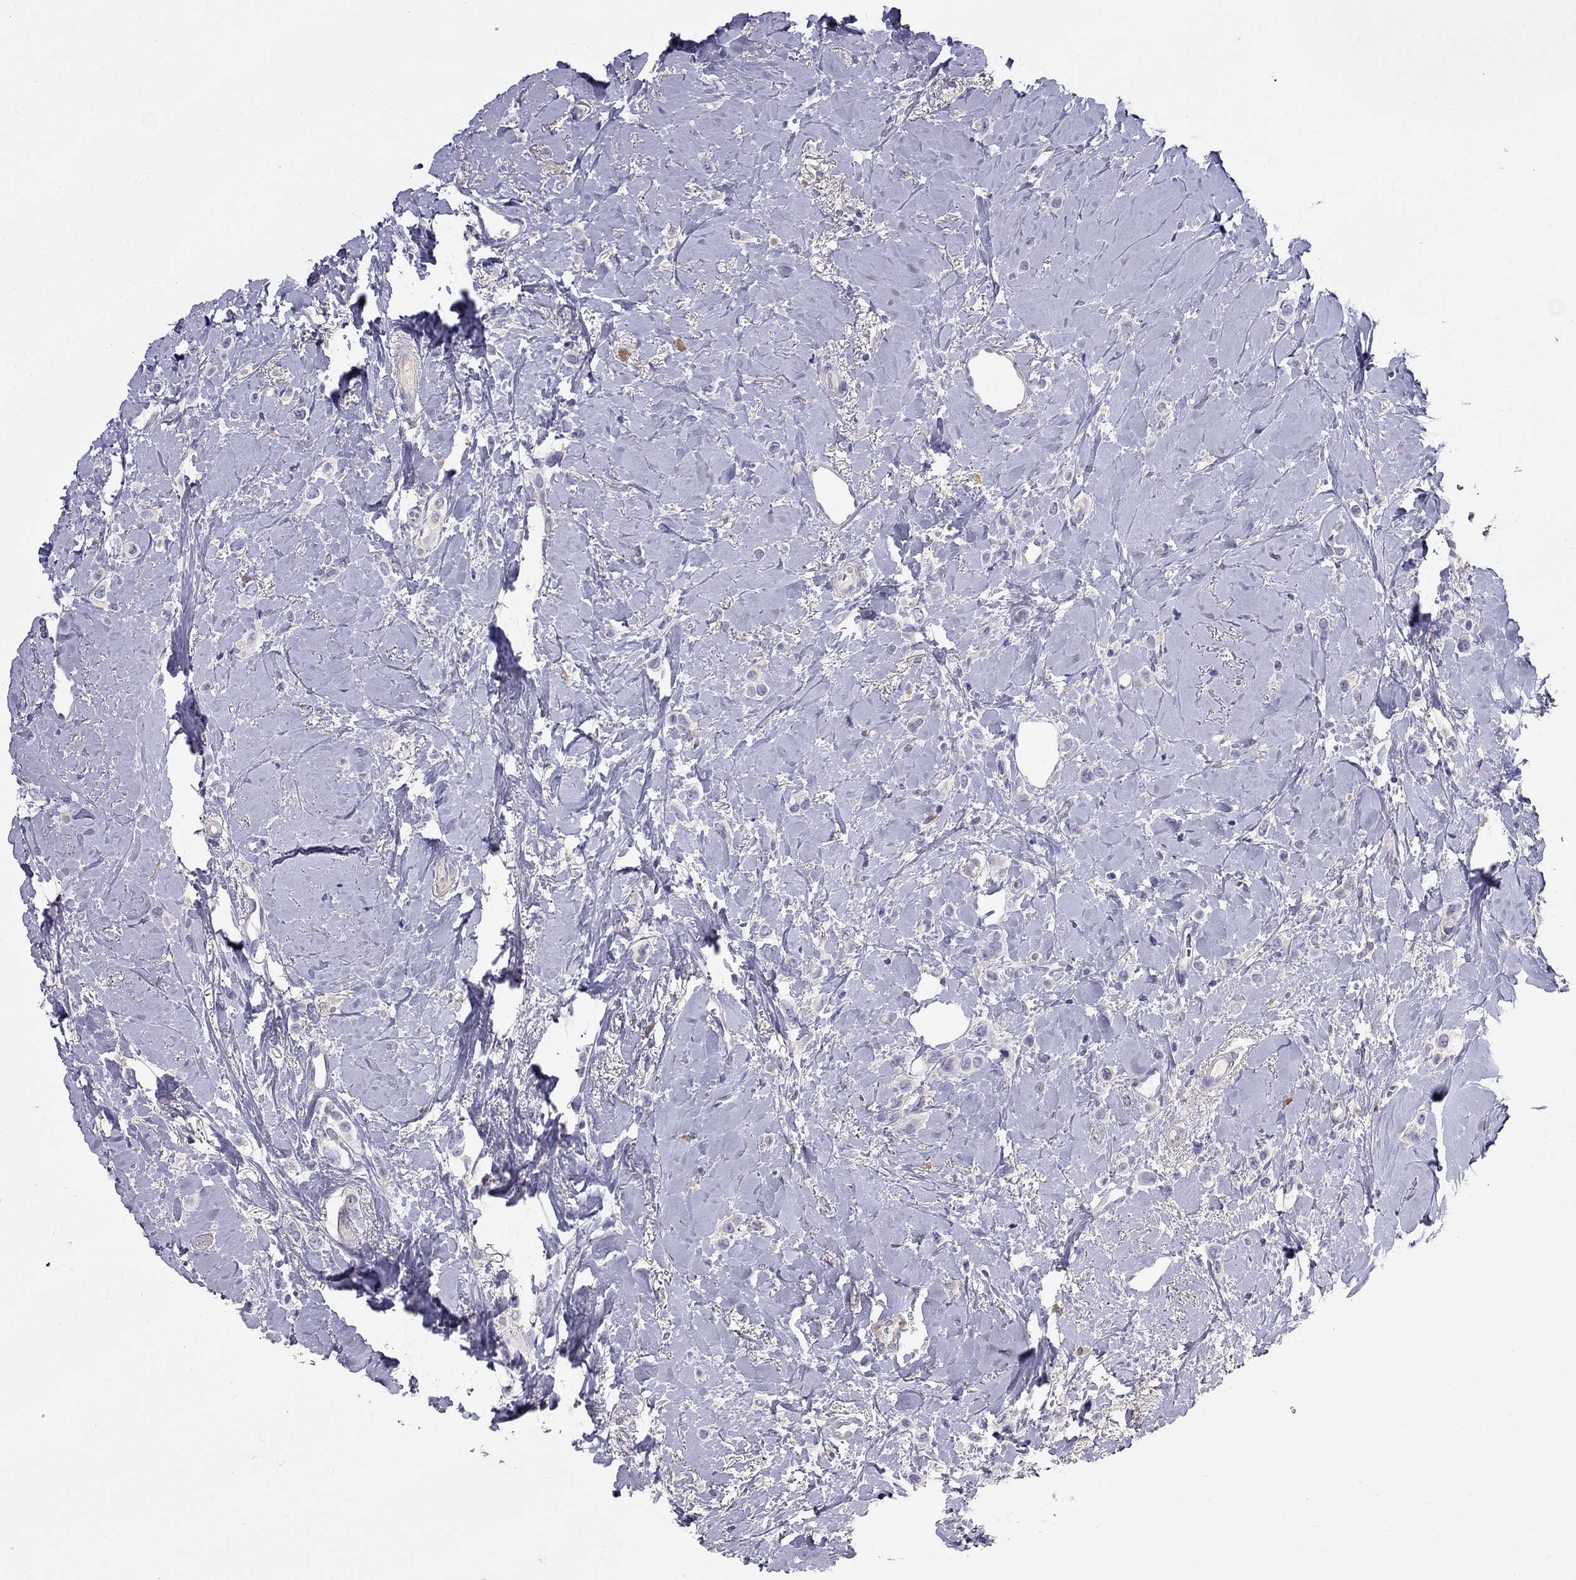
{"staining": {"intensity": "negative", "quantity": "none", "location": "none"}, "tissue": "breast cancer", "cell_type": "Tumor cells", "image_type": "cancer", "snomed": [{"axis": "morphology", "description": "Lobular carcinoma"}, {"axis": "topography", "description": "Breast"}], "caption": "This photomicrograph is of breast cancer (lobular carcinoma) stained with immunohistochemistry (IHC) to label a protein in brown with the nuclei are counter-stained blue. There is no positivity in tumor cells.", "gene": "ALOX15B", "patient": {"sex": "female", "age": 66}}